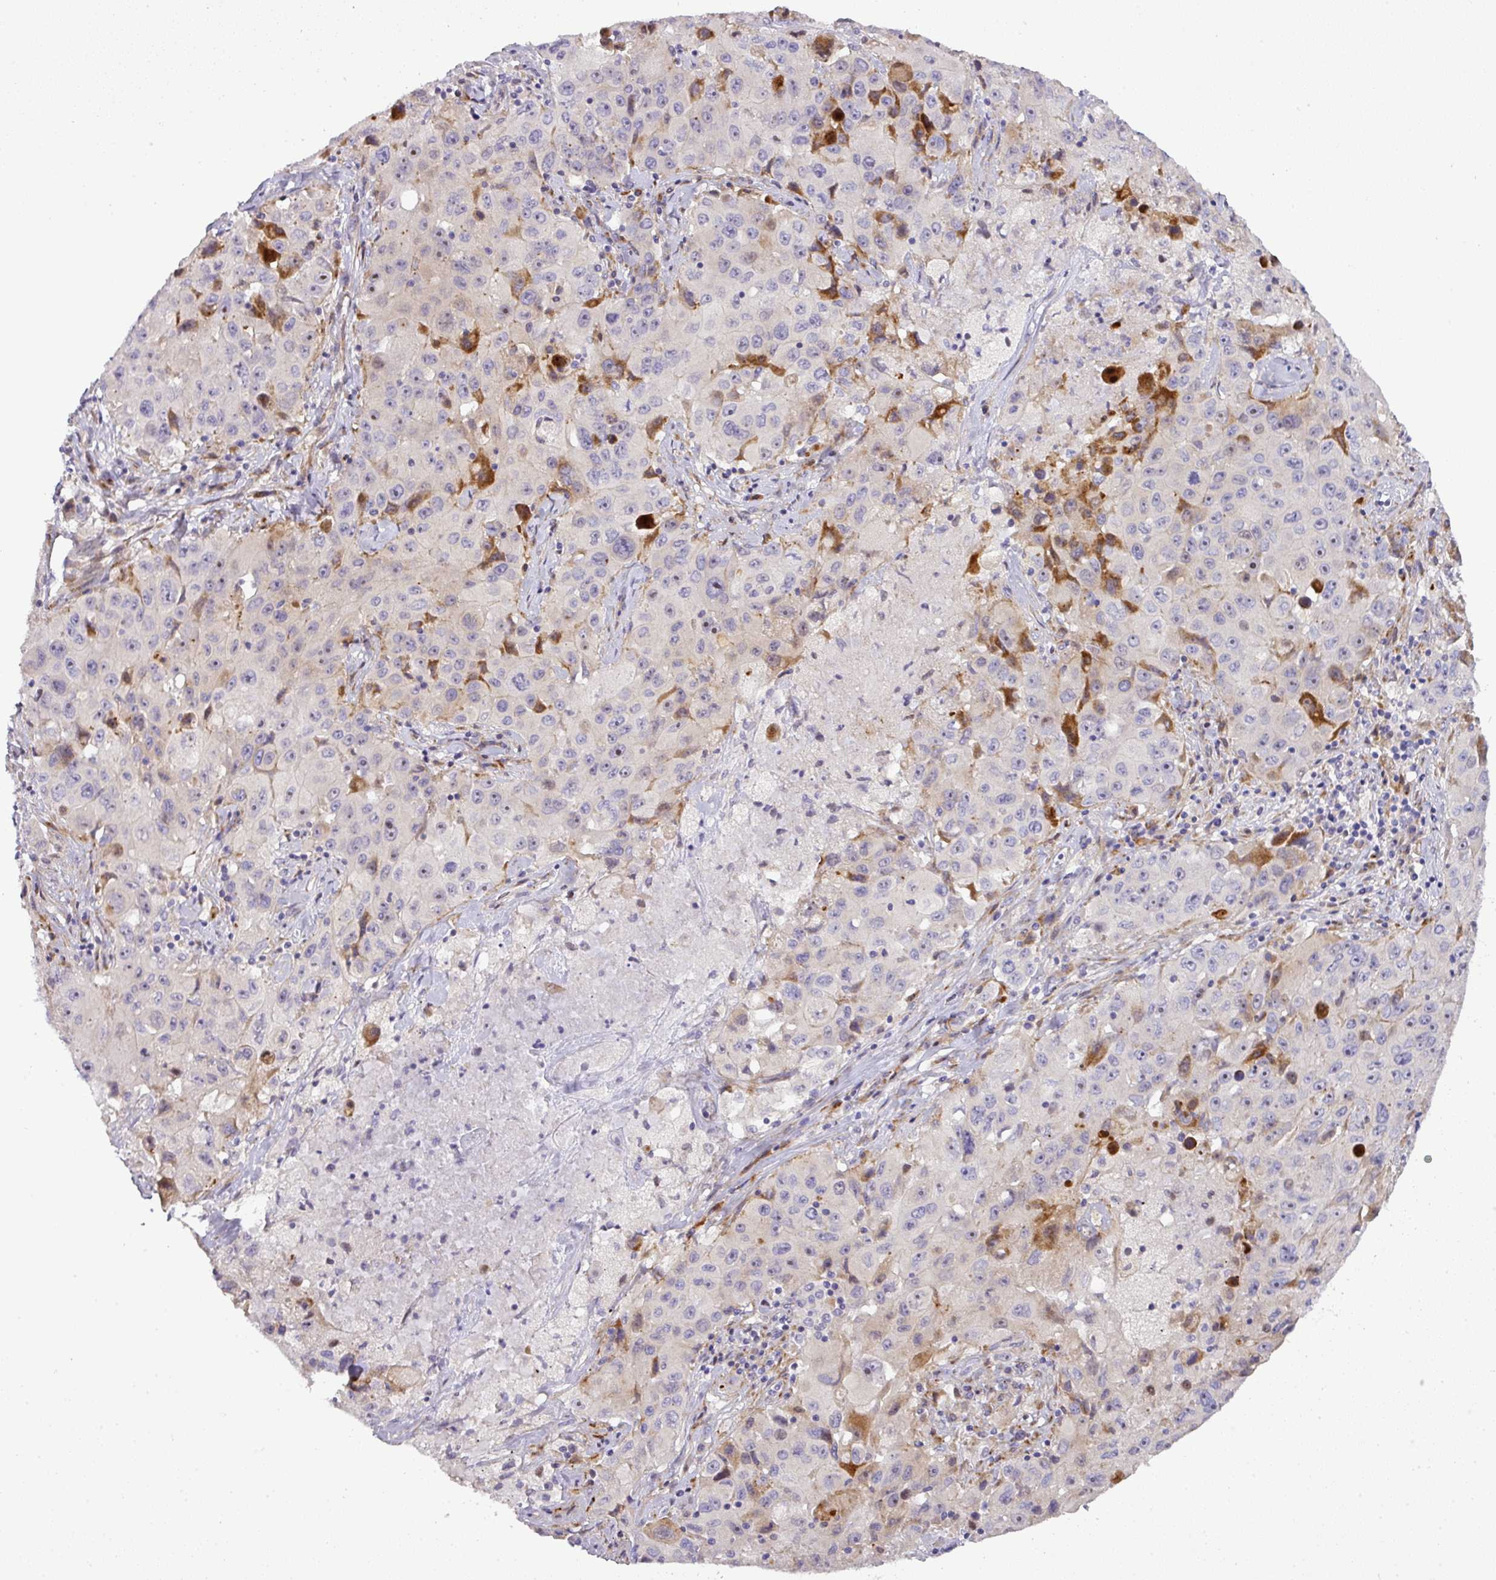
{"staining": {"intensity": "negative", "quantity": "none", "location": "none"}, "tissue": "lung cancer", "cell_type": "Tumor cells", "image_type": "cancer", "snomed": [{"axis": "morphology", "description": "Squamous cell carcinoma, NOS"}, {"axis": "topography", "description": "Lung"}], "caption": "Tumor cells show no significant positivity in lung cancer (squamous cell carcinoma).", "gene": "ATP6V1F", "patient": {"sex": "male", "age": 63}}